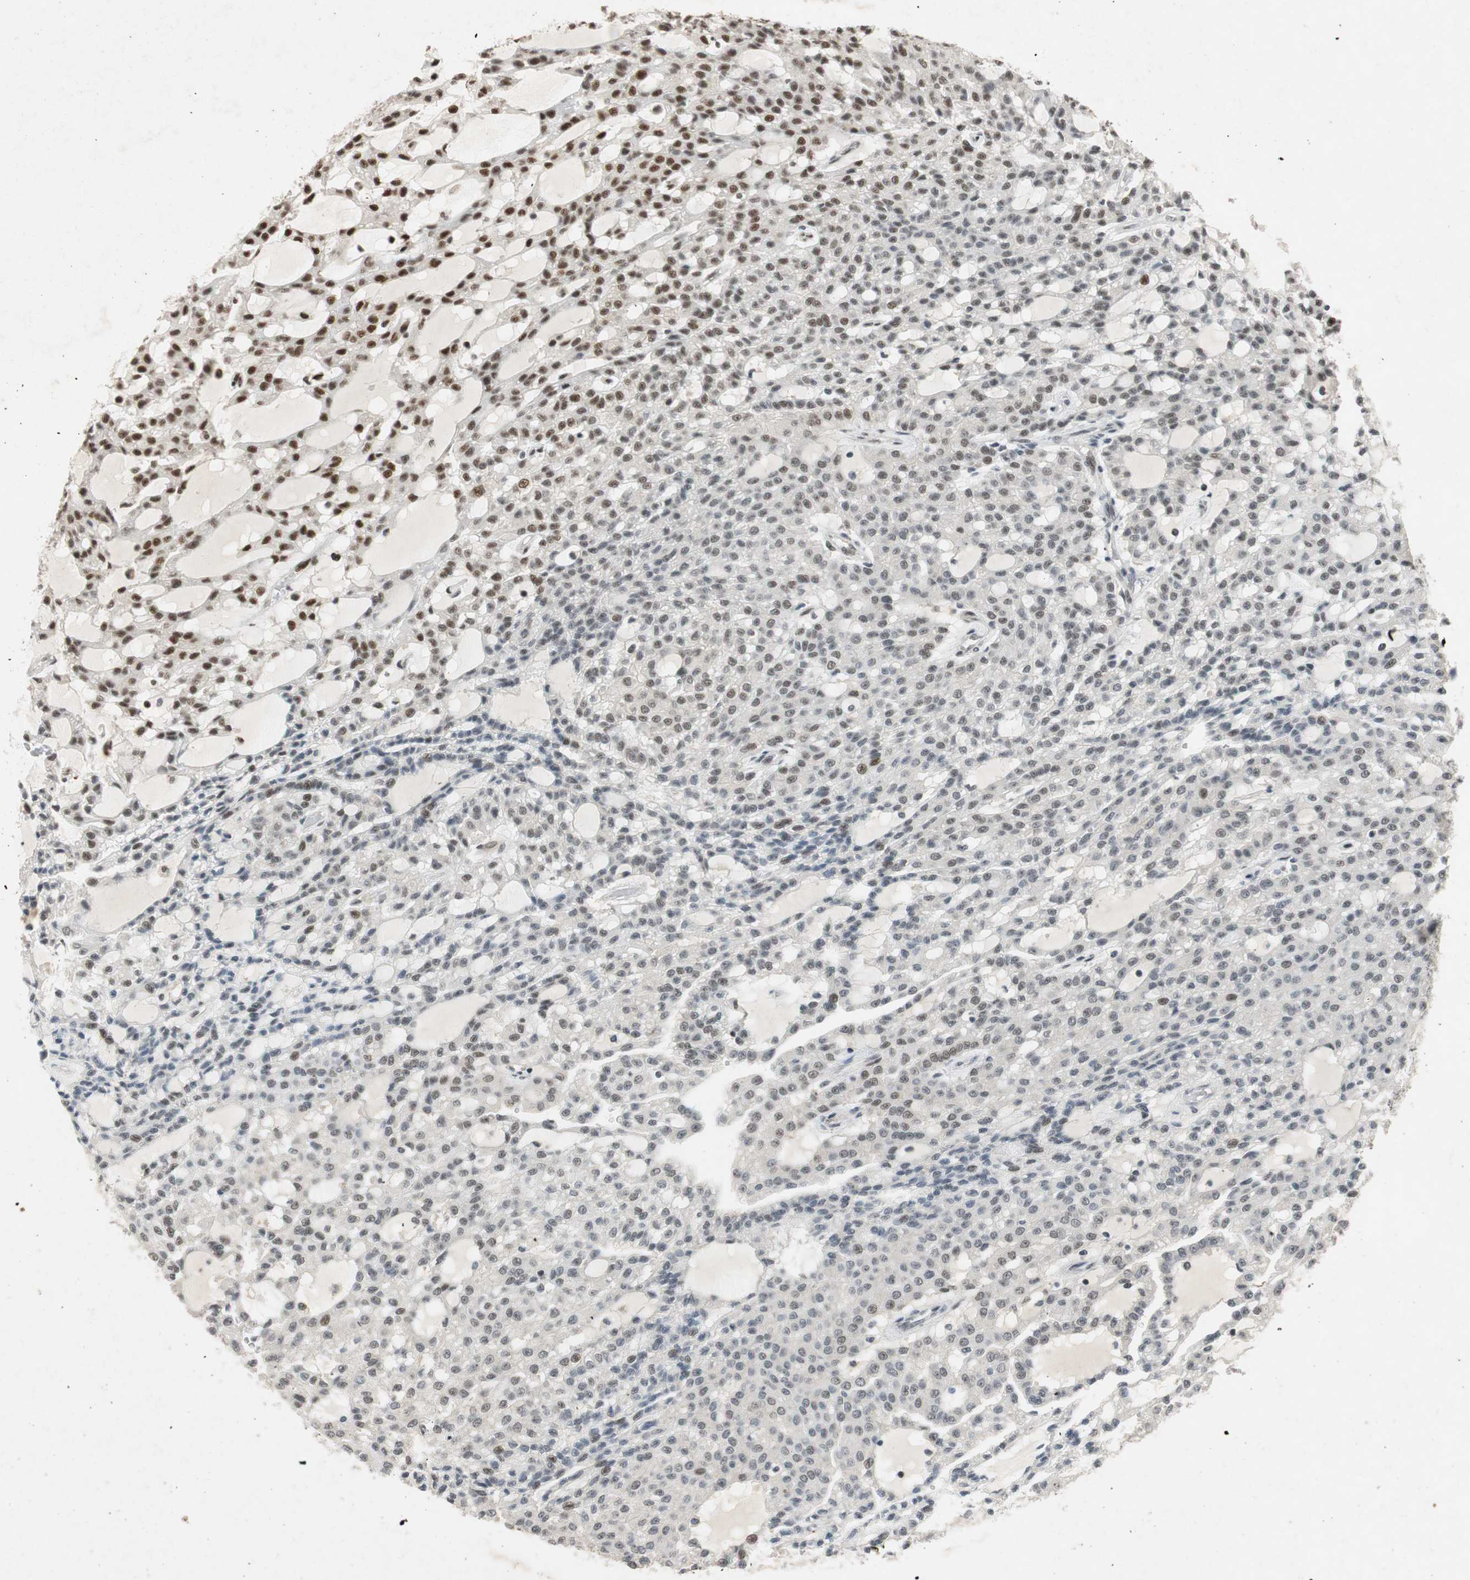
{"staining": {"intensity": "strong", "quantity": "<25%", "location": "nuclear"}, "tissue": "renal cancer", "cell_type": "Tumor cells", "image_type": "cancer", "snomed": [{"axis": "morphology", "description": "Adenocarcinoma, NOS"}, {"axis": "topography", "description": "Kidney"}], "caption": "This histopathology image exhibits renal adenocarcinoma stained with IHC to label a protein in brown. The nuclear of tumor cells show strong positivity for the protein. Nuclei are counter-stained blue.", "gene": "NCBP3", "patient": {"sex": "male", "age": 63}}